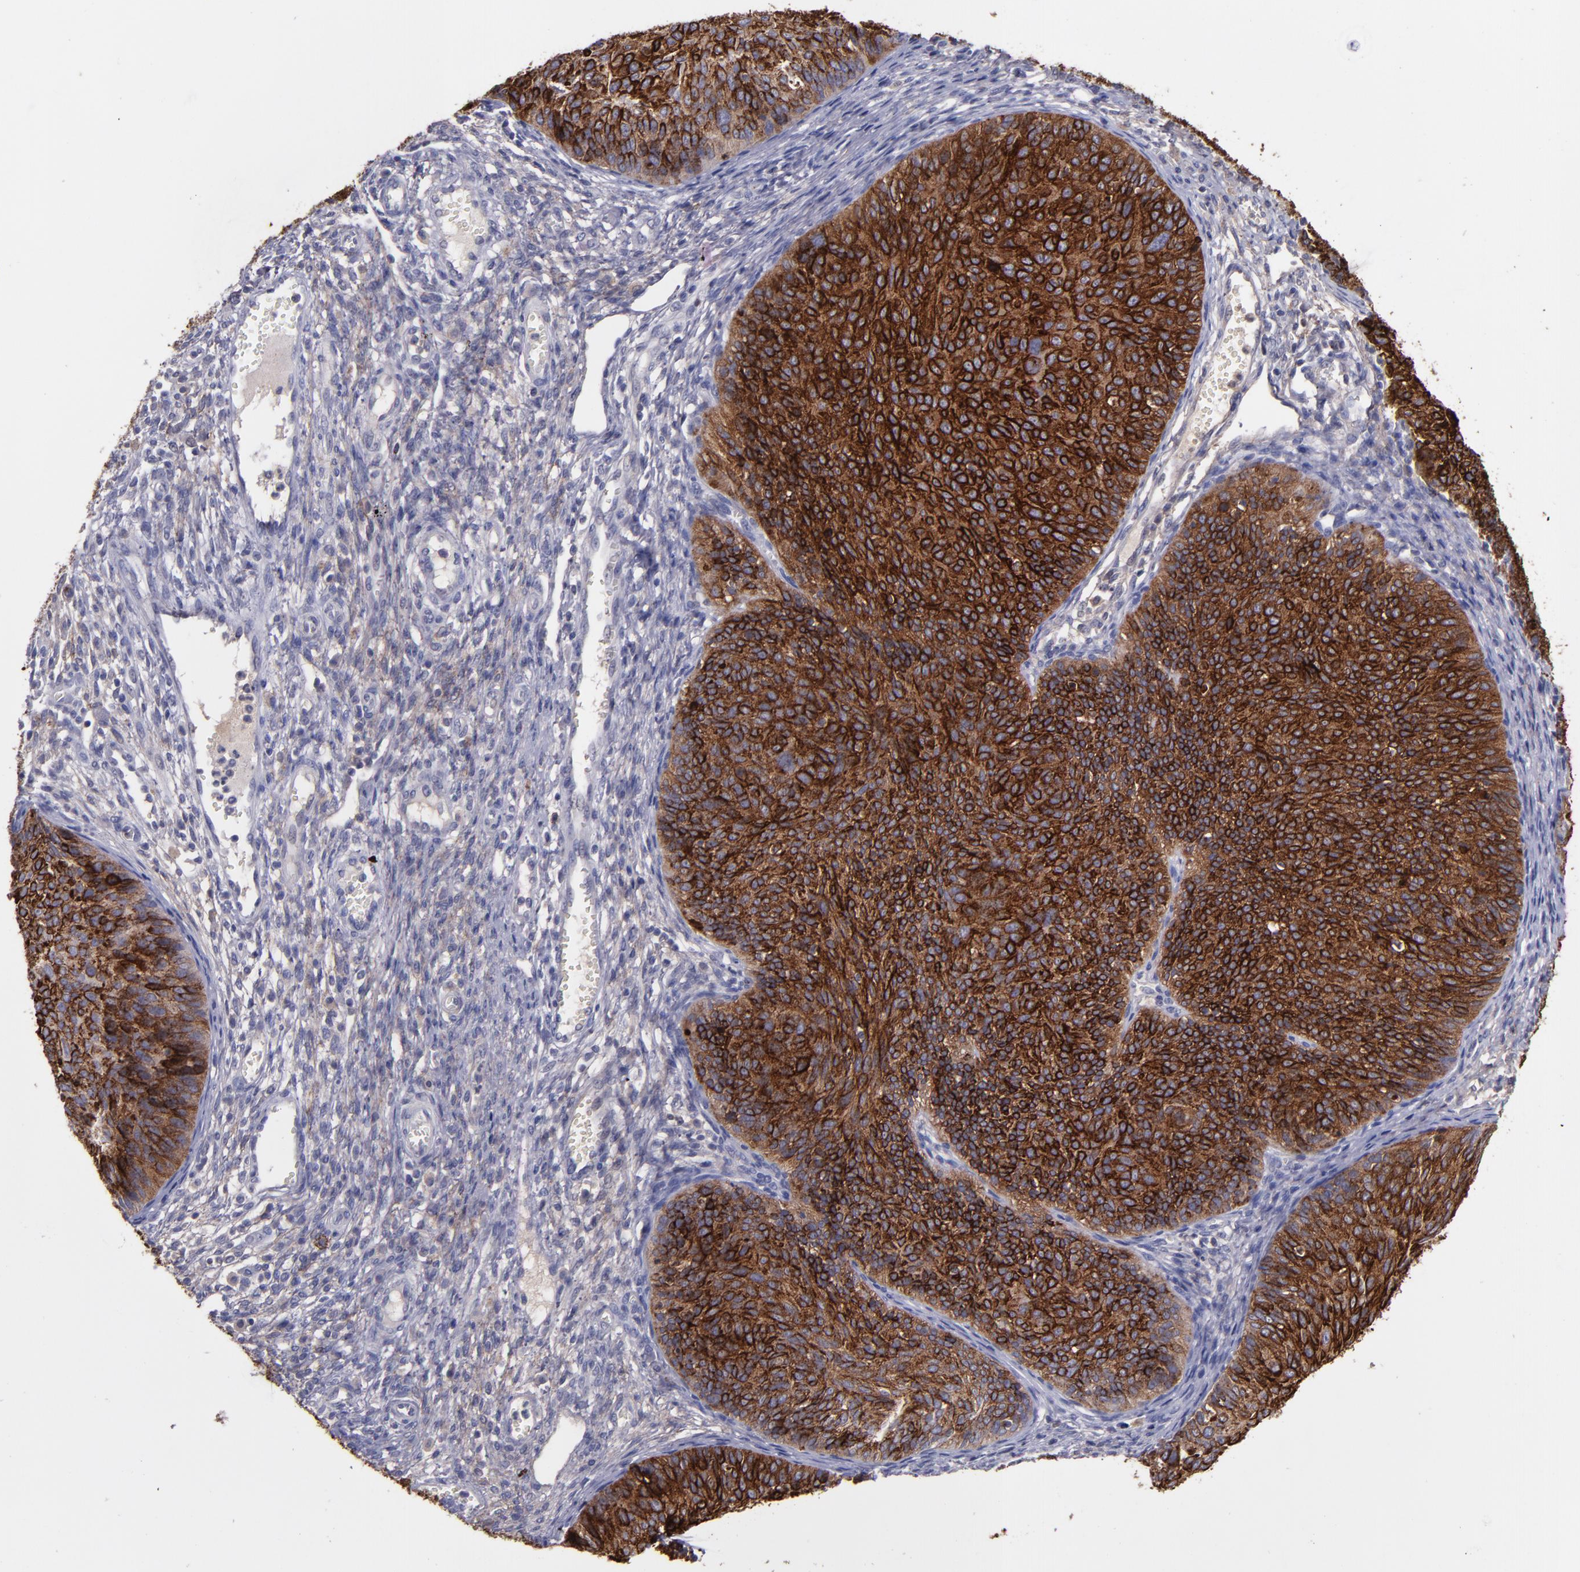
{"staining": {"intensity": "strong", "quantity": ">75%", "location": "cytoplasmic/membranous"}, "tissue": "cervical cancer", "cell_type": "Tumor cells", "image_type": "cancer", "snomed": [{"axis": "morphology", "description": "Squamous cell carcinoma, NOS"}, {"axis": "topography", "description": "Cervix"}], "caption": "Immunohistochemical staining of cervical cancer exhibits high levels of strong cytoplasmic/membranous protein staining in approximately >75% of tumor cells.", "gene": "MFGE8", "patient": {"sex": "female", "age": 36}}